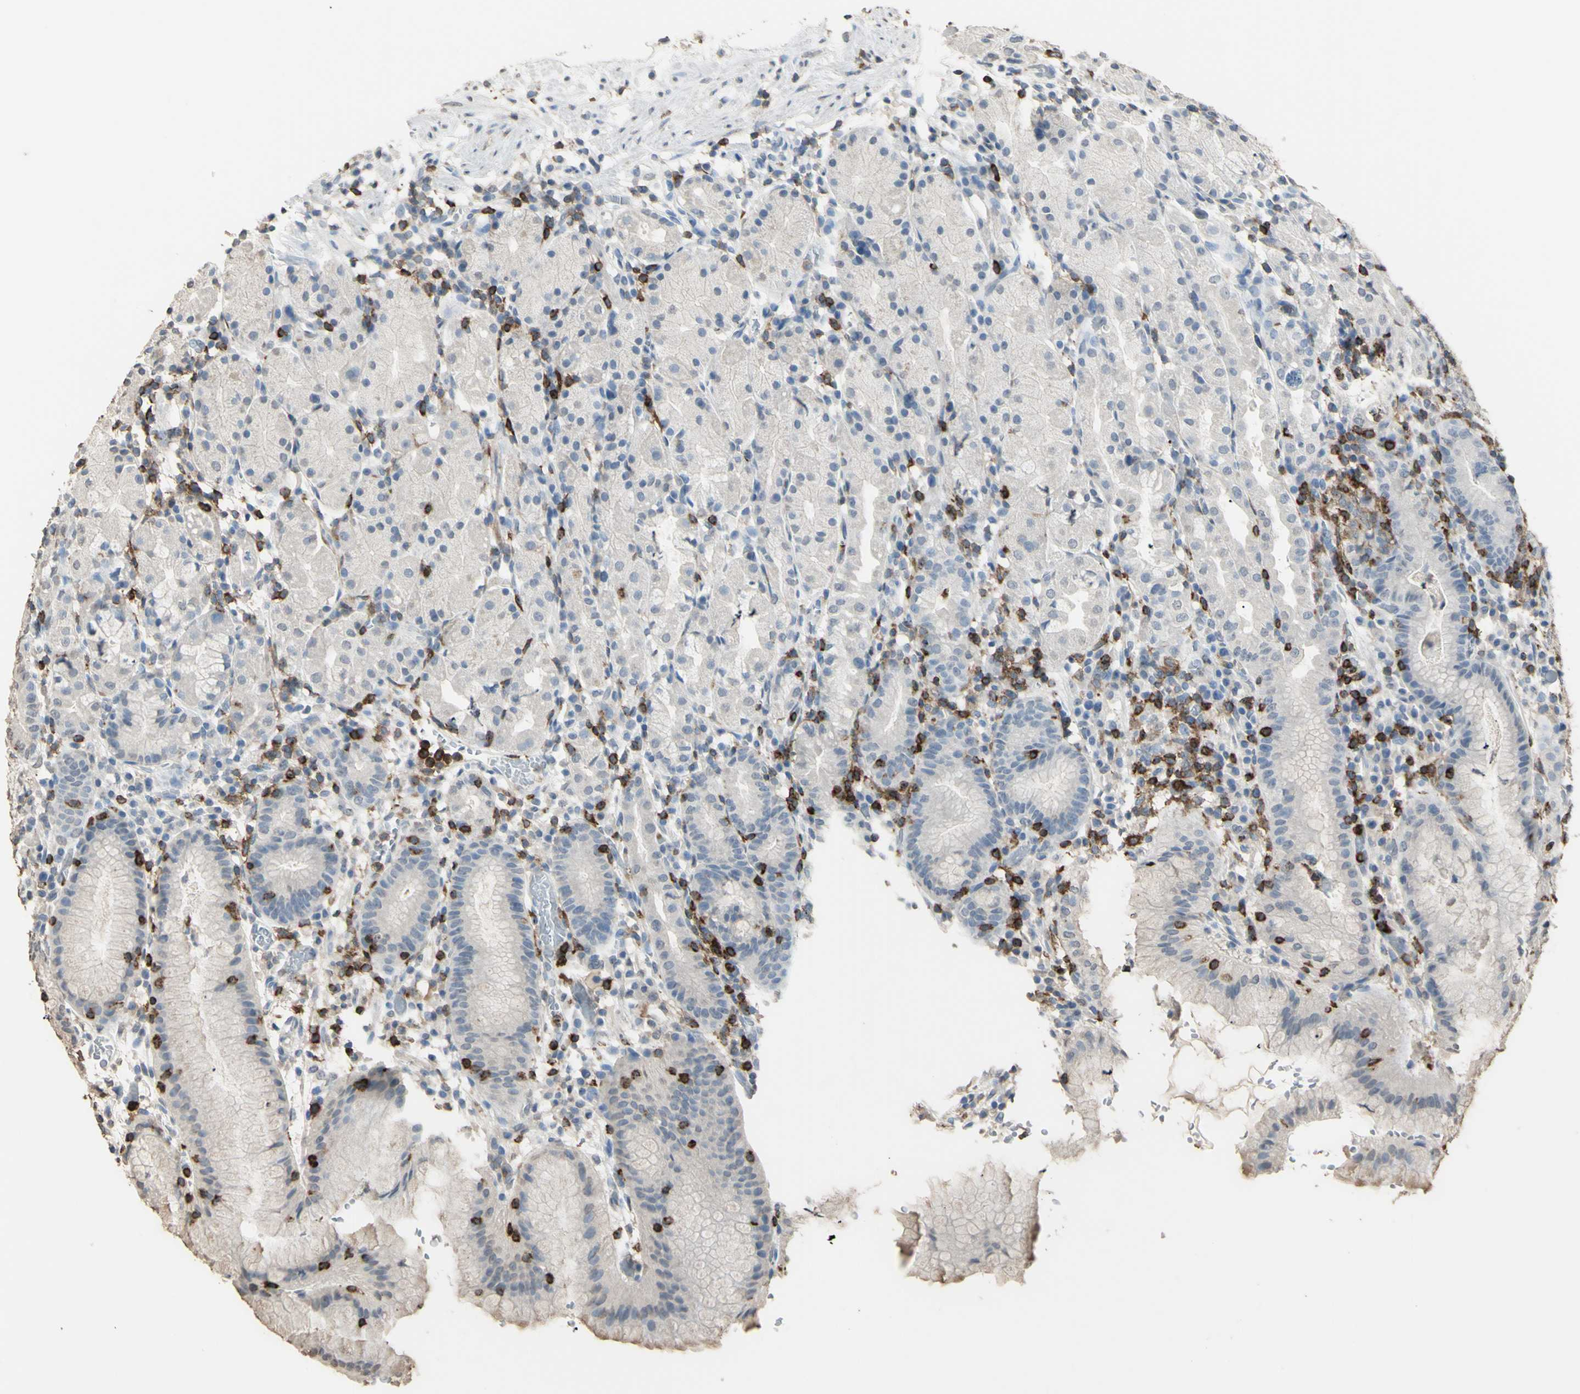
{"staining": {"intensity": "negative", "quantity": "none", "location": "none"}, "tissue": "stomach", "cell_type": "Glandular cells", "image_type": "normal", "snomed": [{"axis": "morphology", "description": "Normal tissue, NOS"}, {"axis": "topography", "description": "Stomach"}, {"axis": "topography", "description": "Stomach, lower"}], "caption": "Protein analysis of unremarkable stomach shows no significant expression in glandular cells.", "gene": "PSTPIP1", "patient": {"sex": "female", "age": 75}}